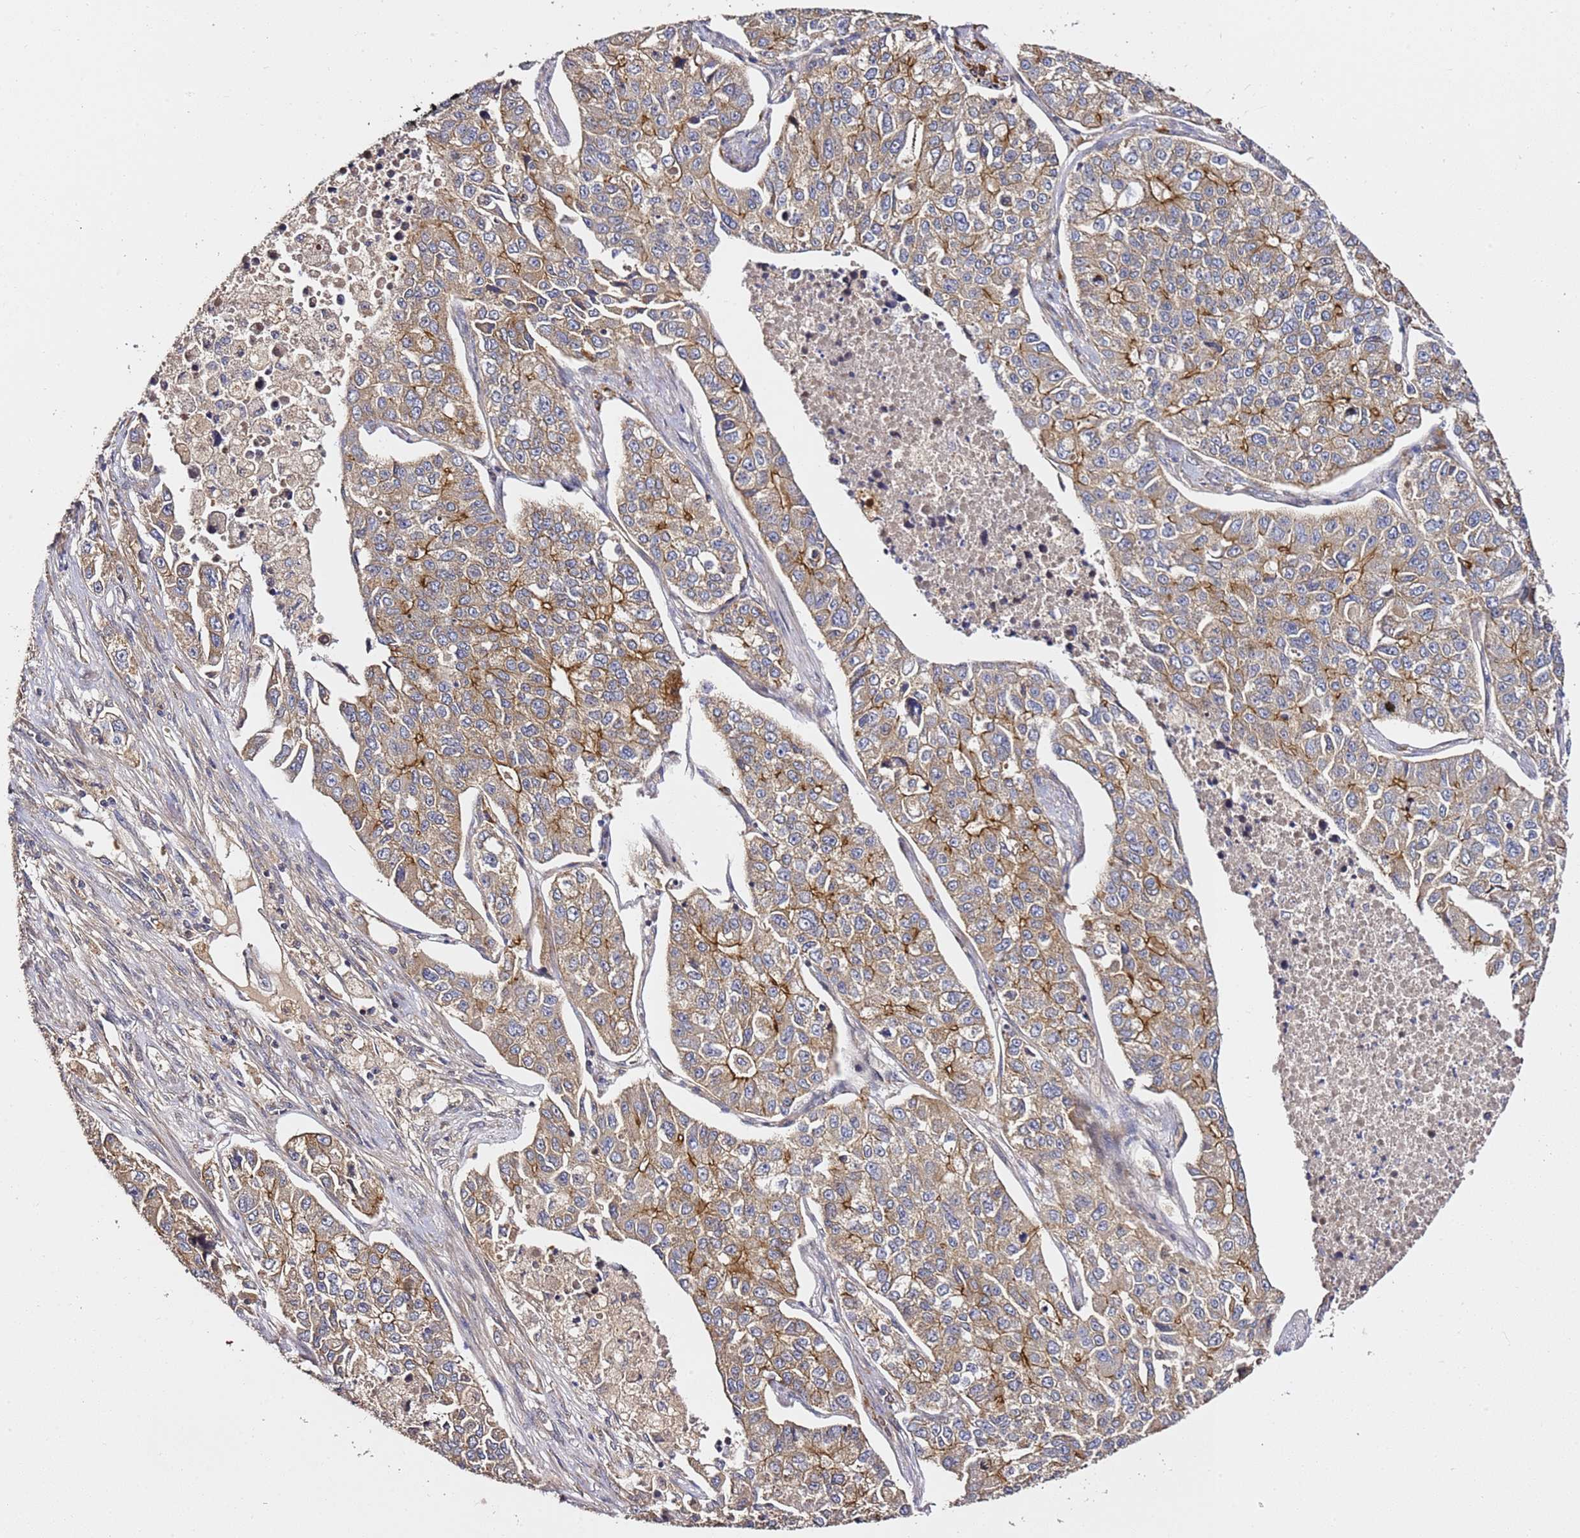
{"staining": {"intensity": "moderate", "quantity": "25%-75%", "location": "cytoplasmic/membranous"}, "tissue": "lung cancer", "cell_type": "Tumor cells", "image_type": "cancer", "snomed": [{"axis": "morphology", "description": "Adenocarcinoma, NOS"}, {"axis": "topography", "description": "Lung"}], "caption": "A micrograph of lung cancer stained for a protein exhibits moderate cytoplasmic/membranous brown staining in tumor cells.", "gene": "OSBPL2", "patient": {"sex": "male", "age": 49}}